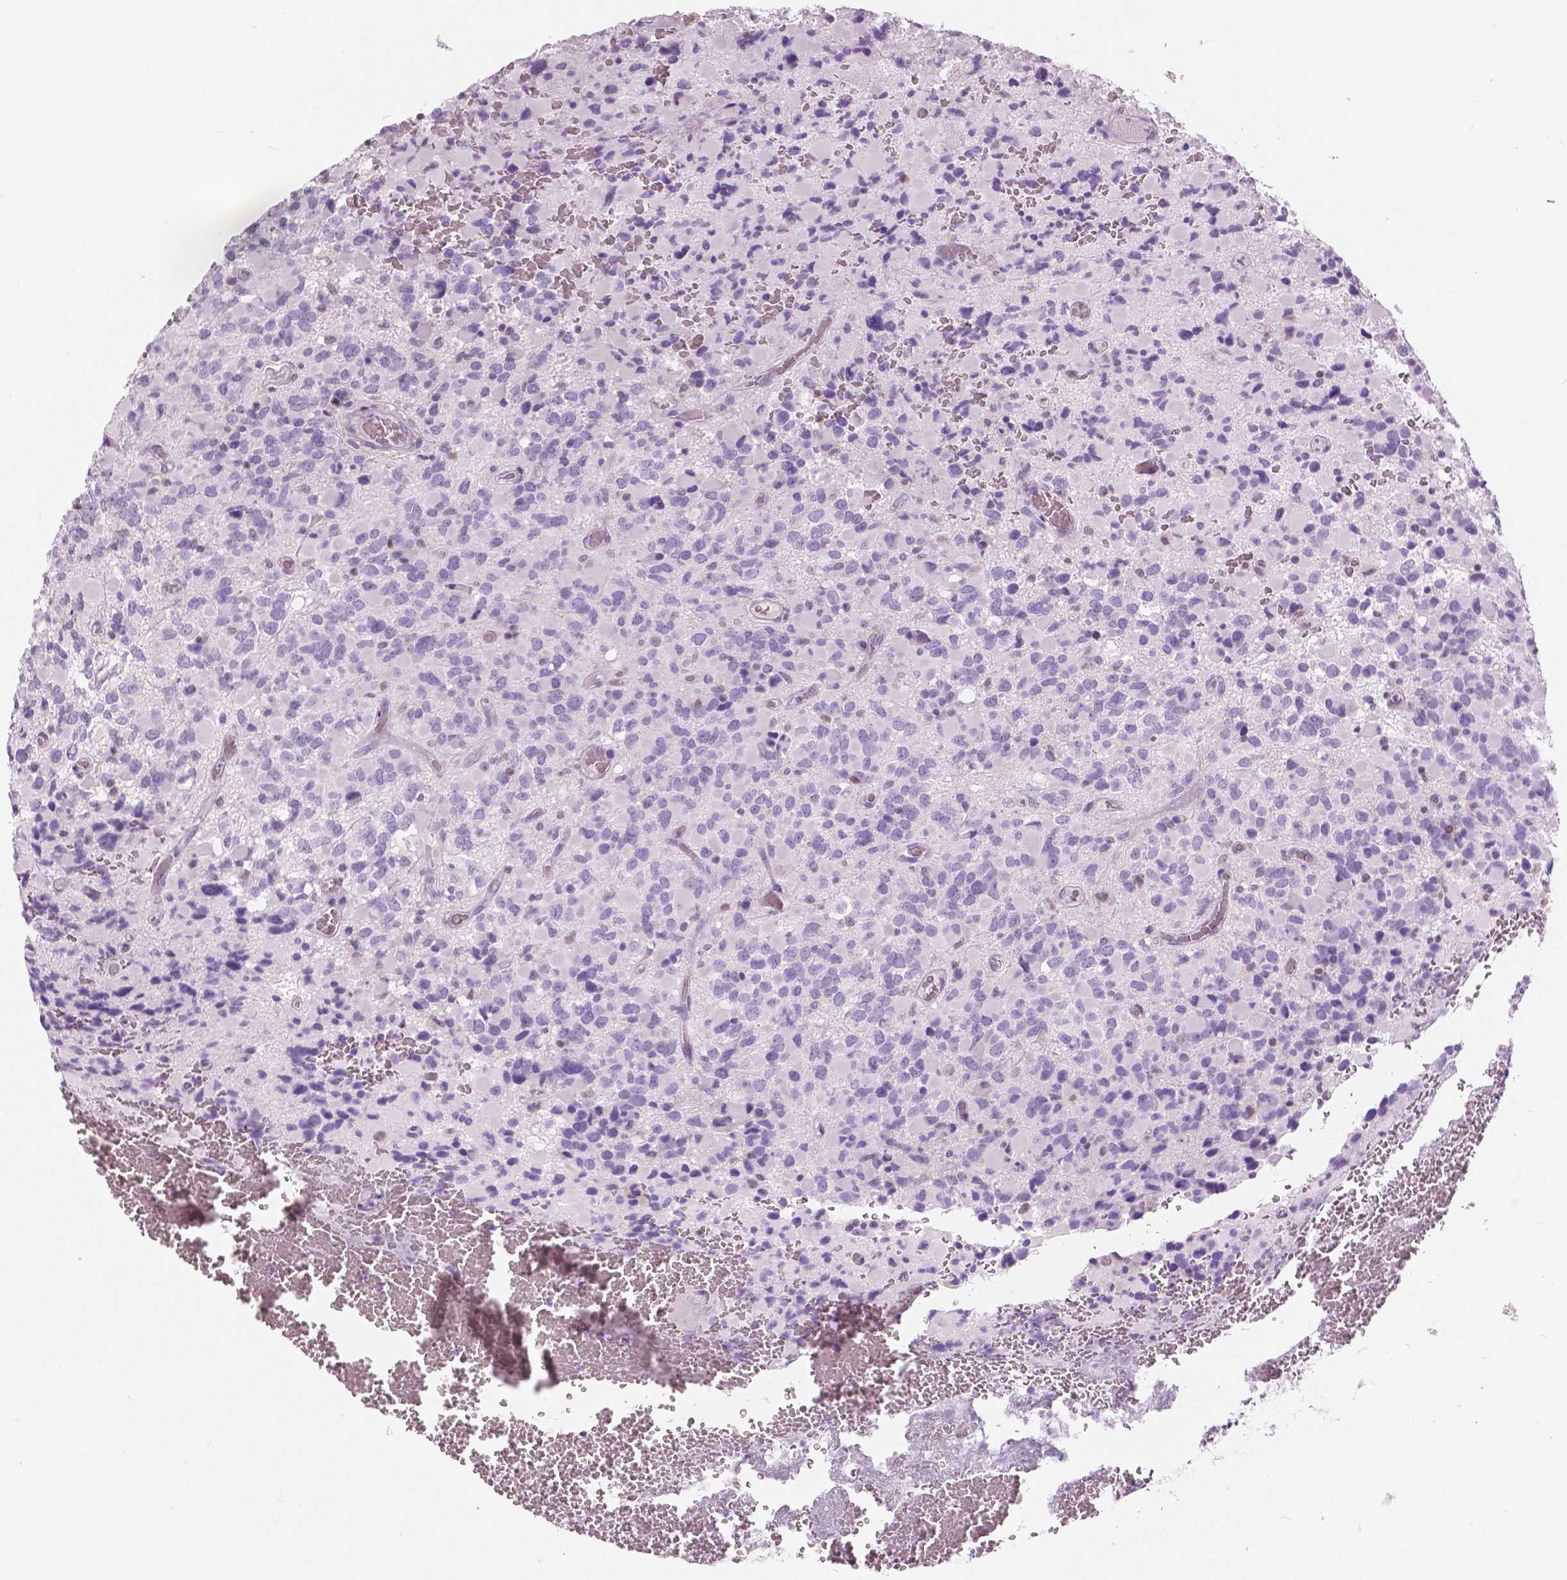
{"staining": {"intensity": "negative", "quantity": "none", "location": "none"}, "tissue": "glioma", "cell_type": "Tumor cells", "image_type": "cancer", "snomed": [{"axis": "morphology", "description": "Glioma, malignant, High grade"}, {"axis": "topography", "description": "Brain"}], "caption": "There is no significant staining in tumor cells of glioma. The staining was performed using DAB (3,3'-diaminobenzidine) to visualize the protein expression in brown, while the nuclei were stained in blue with hematoxylin (Magnification: 20x).", "gene": "GALM", "patient": {"sex": "female", "age": 40}}